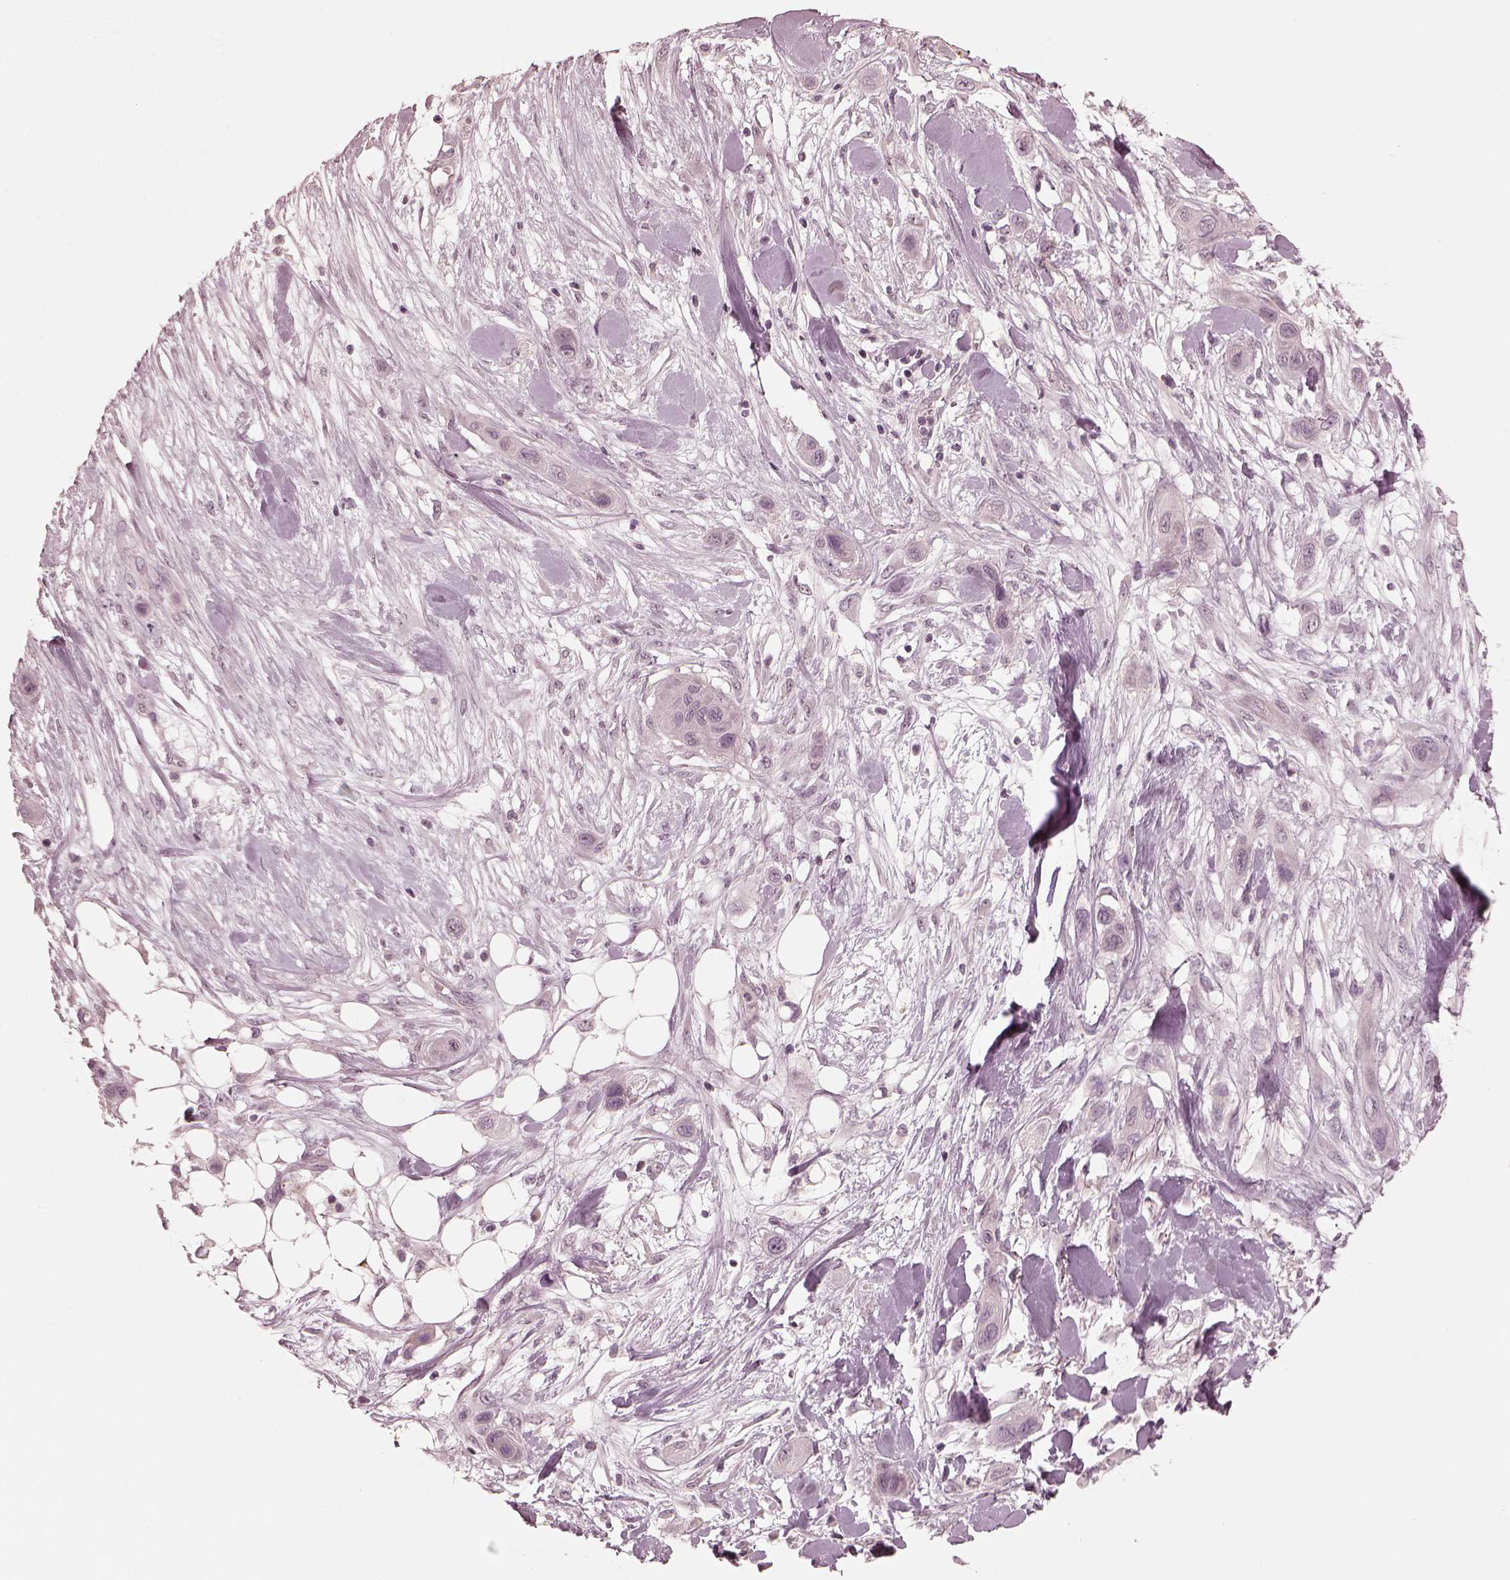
{"staining": {"intensity": "negative", "quantity": "none", "location": "none"}, "tissue": "skin cancer", "cell_type": "Tumor cells", "image_type": "cancer", "snomed": [{"axis": "morphology", "description": "Squamous cell carcinoma, NOS"}, {"axis": "topography", "description": "Skin"}], "caption": "Skin squamous cell carcinoma was stained to show a protein in brown. There is no significant expression in tumor cells. (DAB immunohistochemistry (IHC) visualized using brightfield microscopy, high magnification).", "gene": "RGS7", "patient": {"sex": "male", "age": 79}}